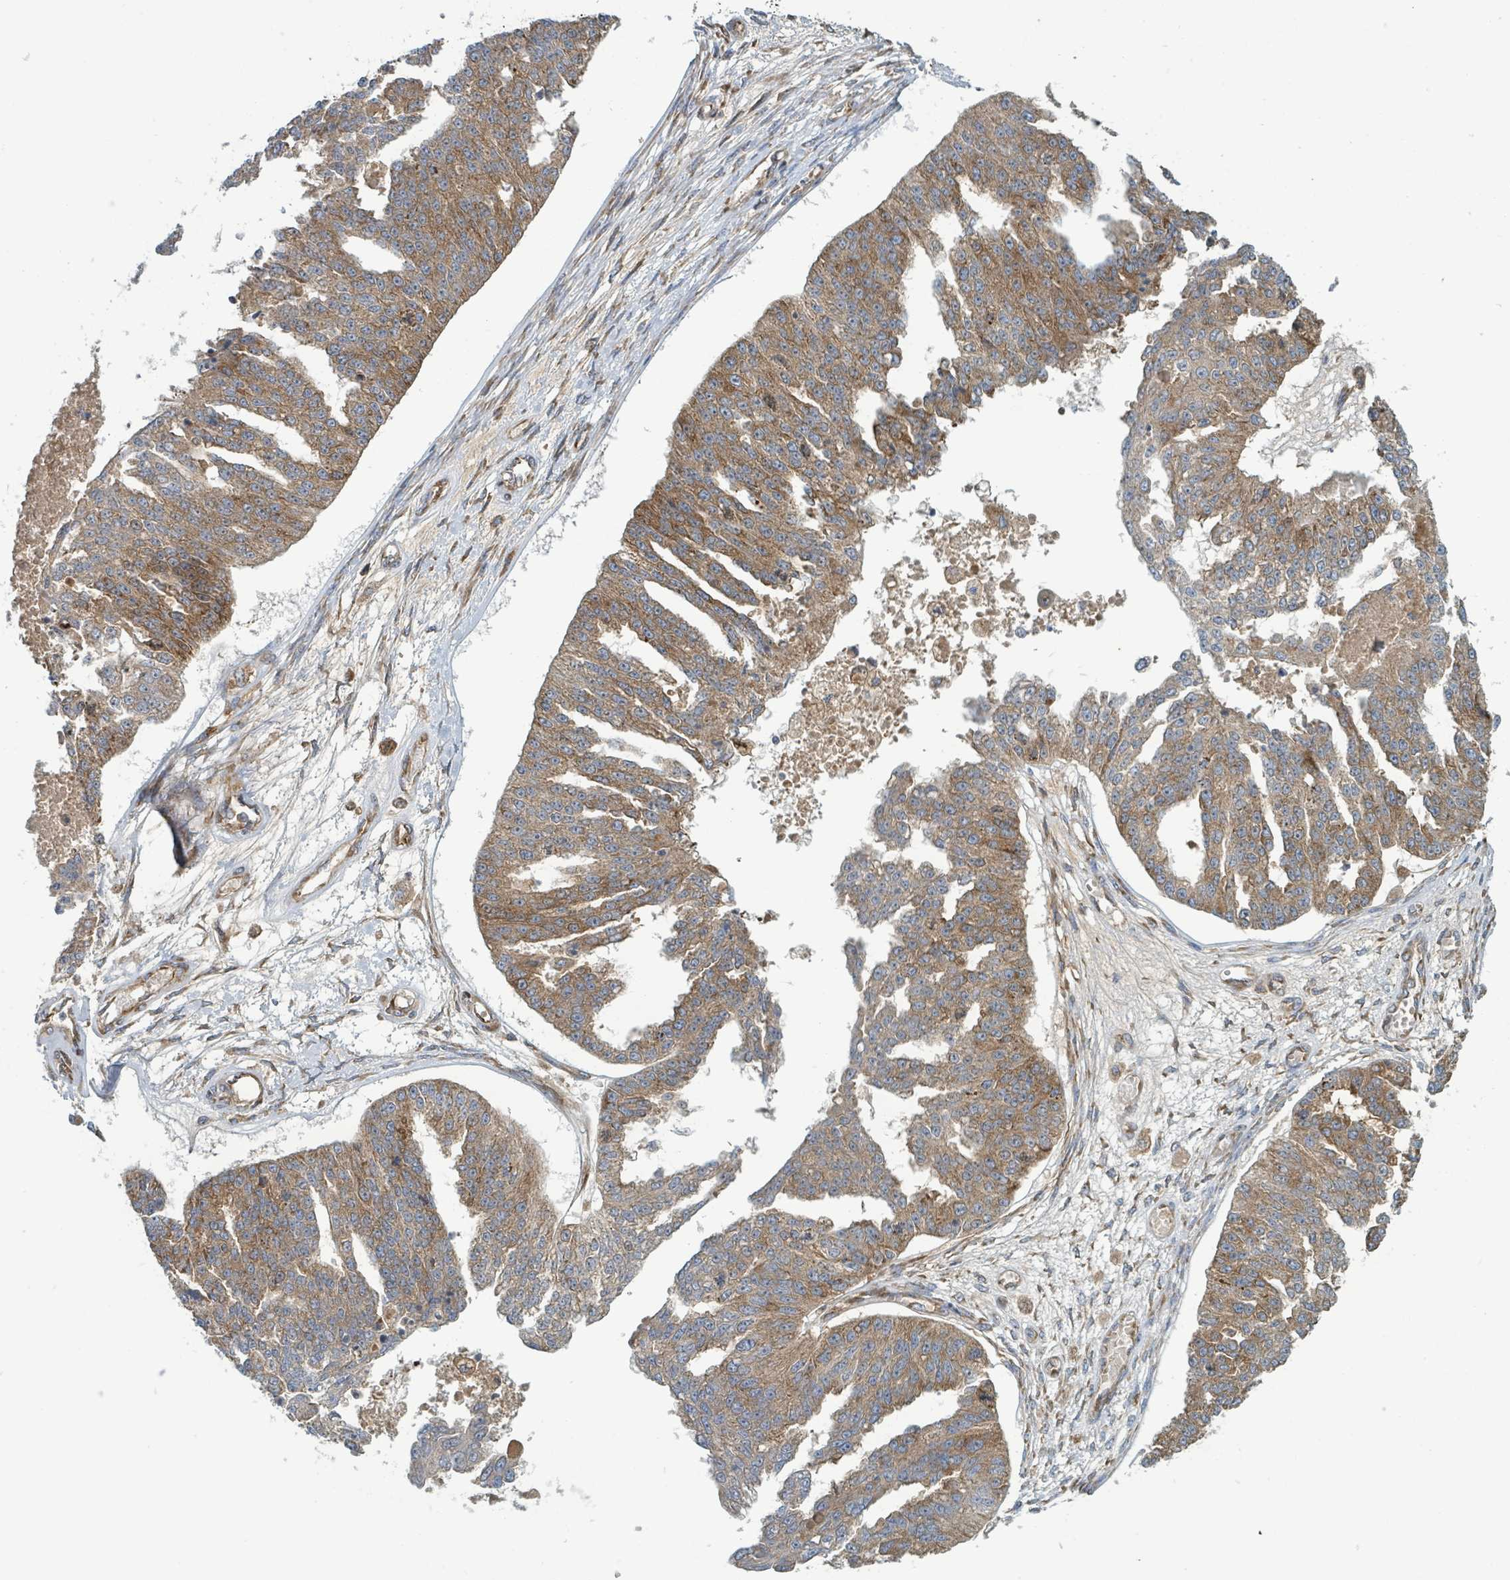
{"staining": {"intensity": "moderate", "quantity": ">75%", "location": "cytoplasmic/membranous"}, "tissue": "ovarian cancer", "cell_type": "Tumor cells", "image_type": "cancer", "snomed": [{"axis": "morphology", "description": "Cystadenocarcinoma, serous, NOS"}, {"axis": "topography", "description": "Ovary"}], "caption": "Immunohistochemical staining of ovarian cancer (serous cystadenocarcinoma) reveals medium levels of moderate cytoplasmic/membranous protein expression in about >75% of tumor cells. Immunohistochemistry stains the protein of interest in brown and the nuclei are stained blue.", "gene": "OR51E1", "patient": {"sex": "female", "age": 58}}